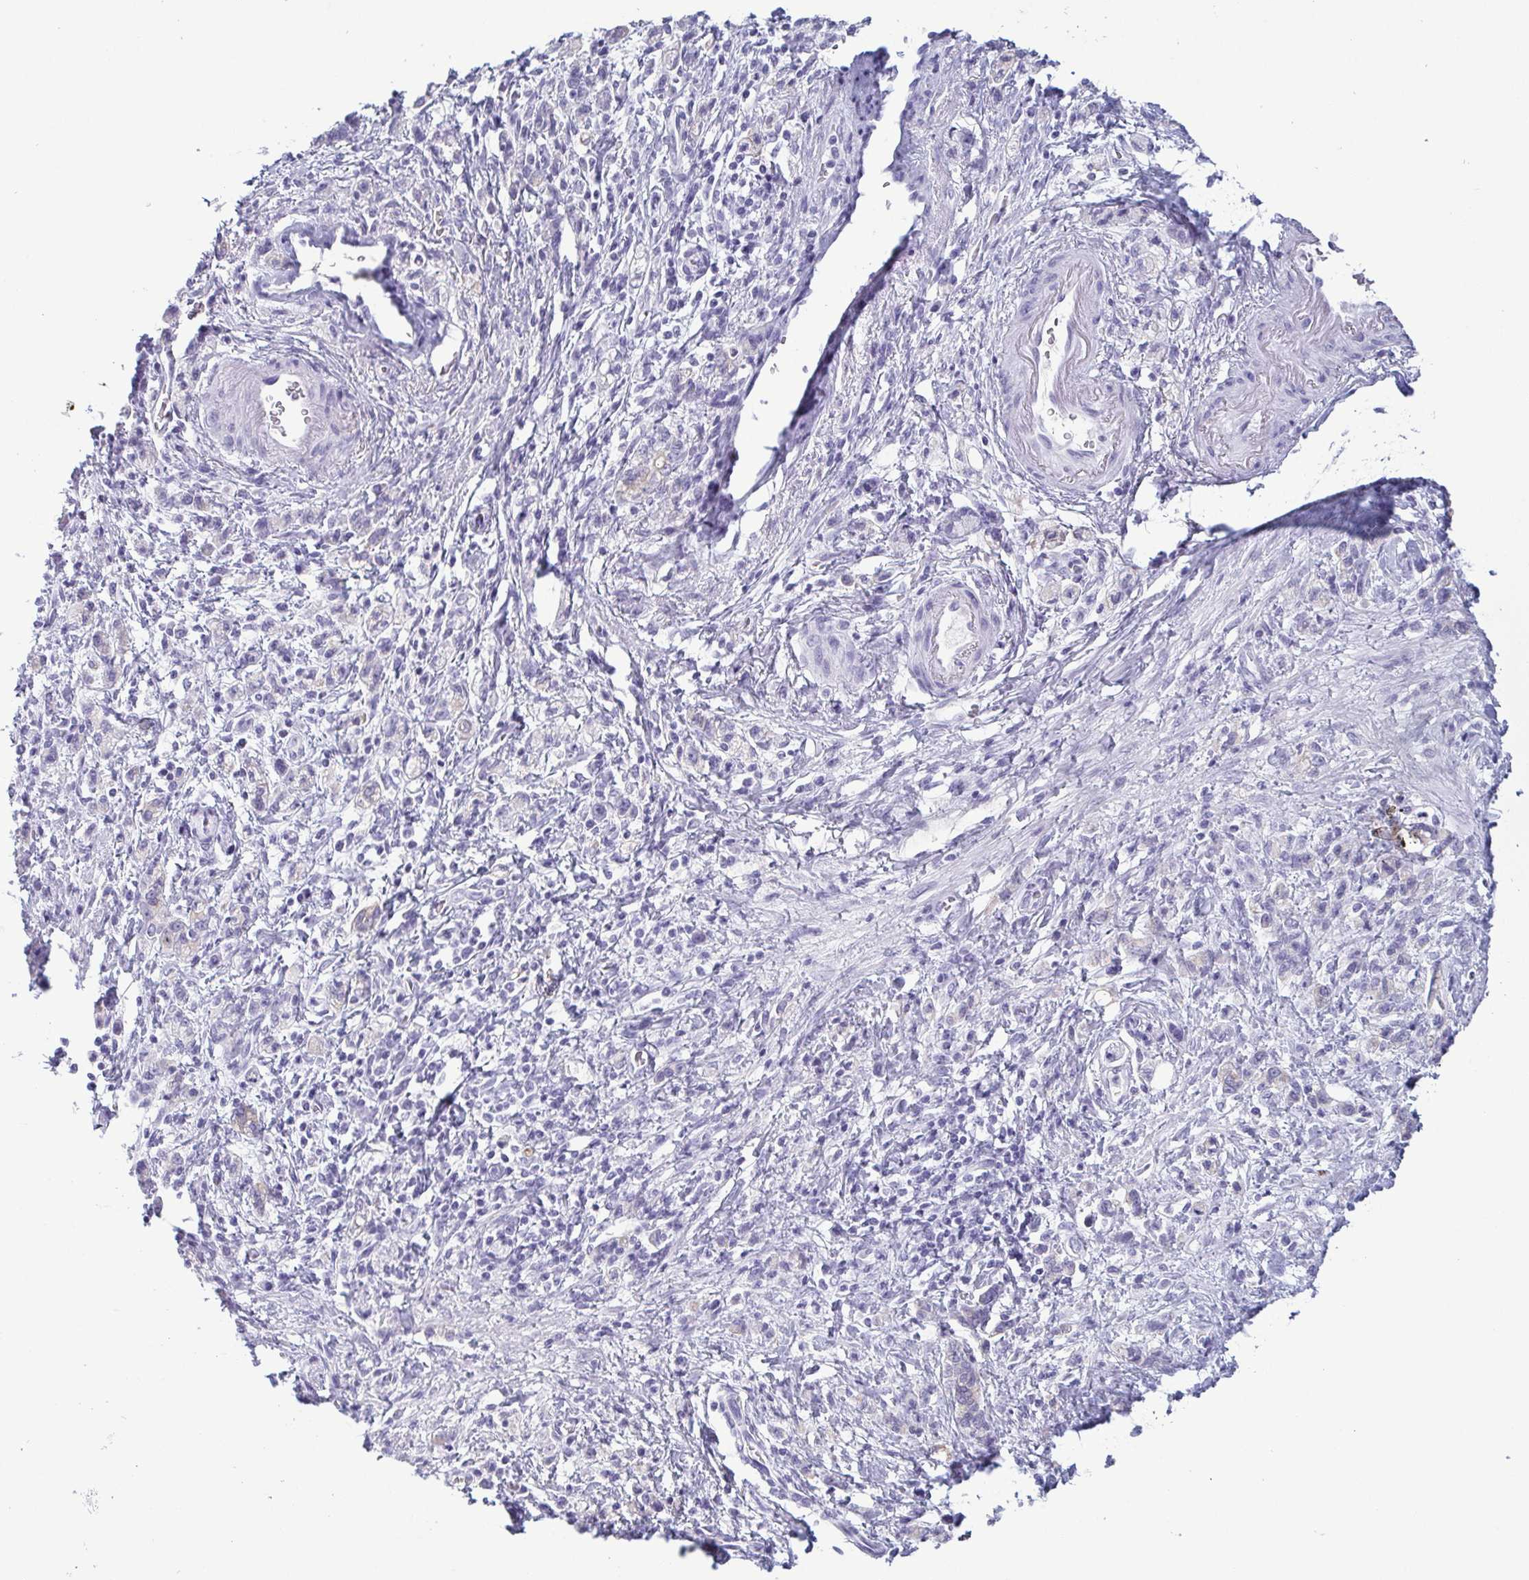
{"staining": {"intensity": "negative", "quantity": "none", "location": "none"}, "tissue": "stomach cancer", "cell_type": "Tumor cells", "image_type": "cancer", "snomed": [{"axis": "morphology", "description": "Adenocarcinoma, NOS"}, {"axis": "topography", "description": "Stomach"}], "caption": "There is no significant staining in tumor cells of stomach cancer (adenocarcinoma).", "gene": "KRT10", "patient": {"sex": "male", "age": 77}}